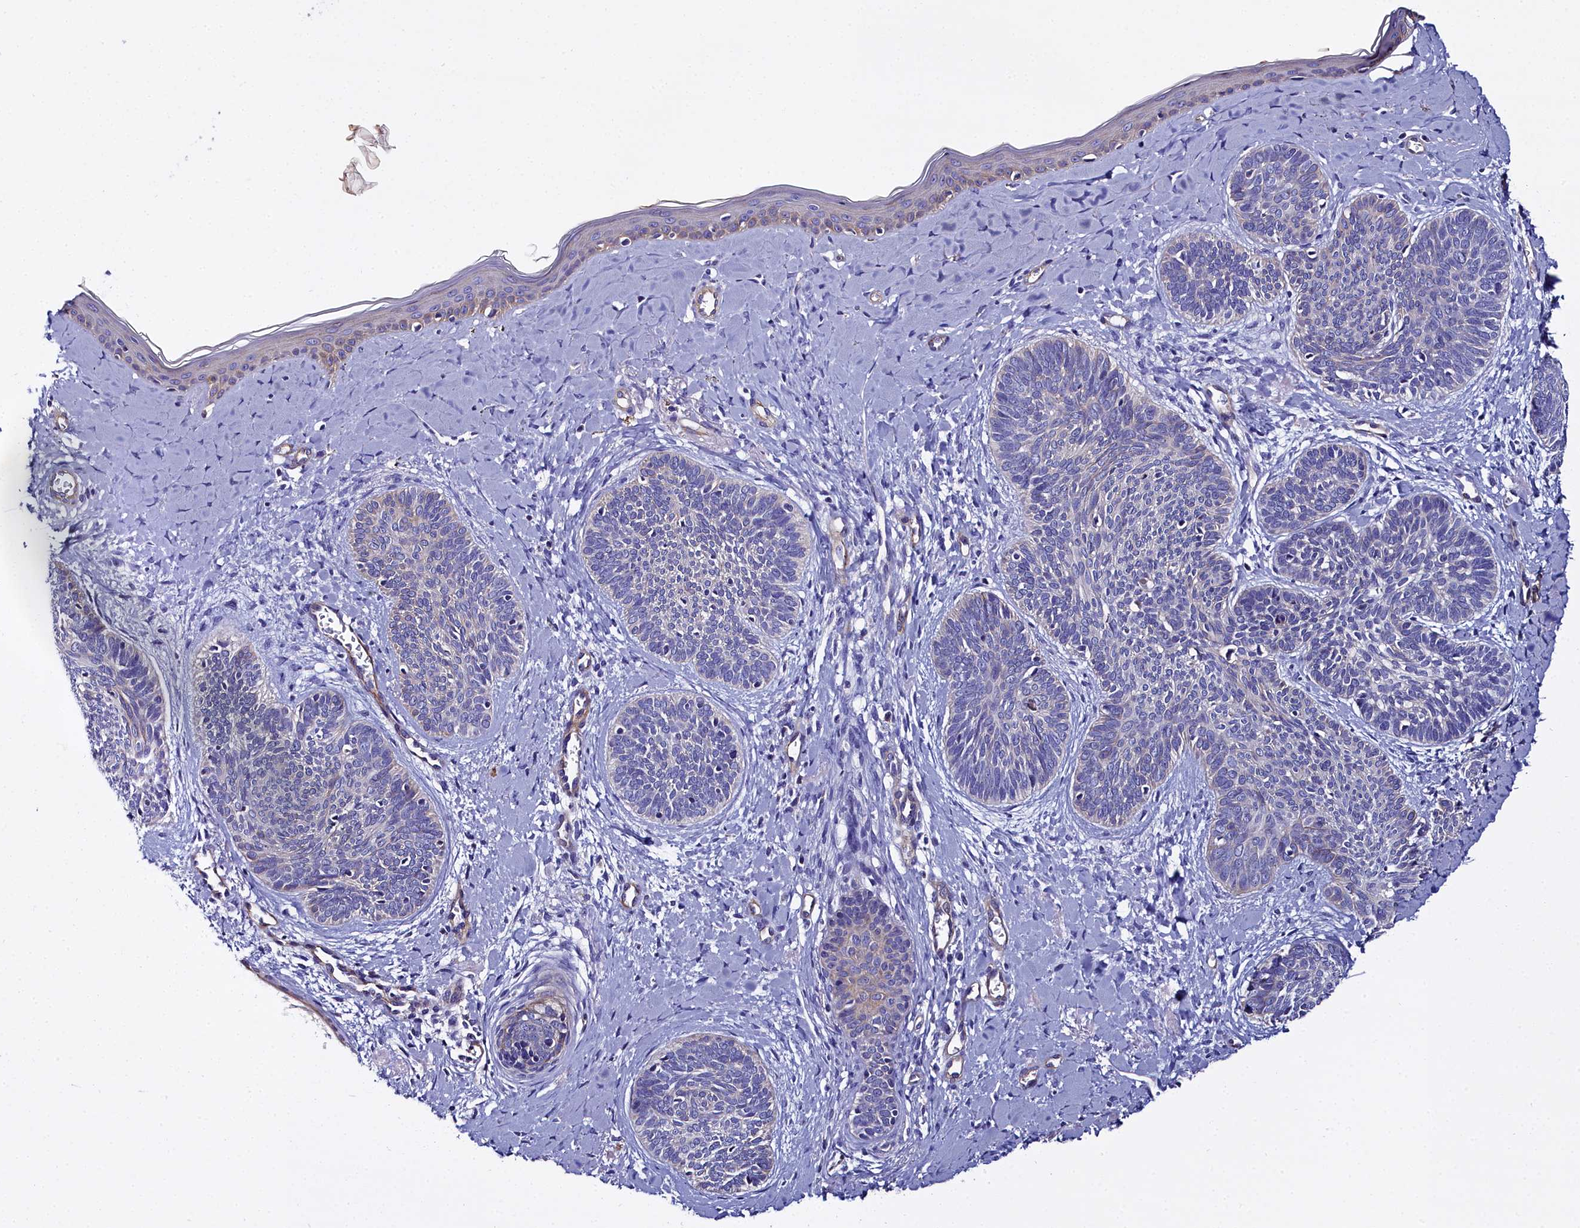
{"staining": {"intensity": "negative", "quantity": "none", "location": "none"}, "tissue": "skin cancer", "cell_type": "Tumor cells", "image_type": "cancer", "snomed": [{"axis": "morphology", "description": "Basal cell carcinoma"}, {"axis": "topography", "description": "Skin"}], "caption": "This is an immunohistochemistry (IHC) histopathology image of skin cancer (basal cell carcinoma). There is no expression in tumor cells.", "gene": "FADS3", "patient": {"sex": "female", "age": 81}}